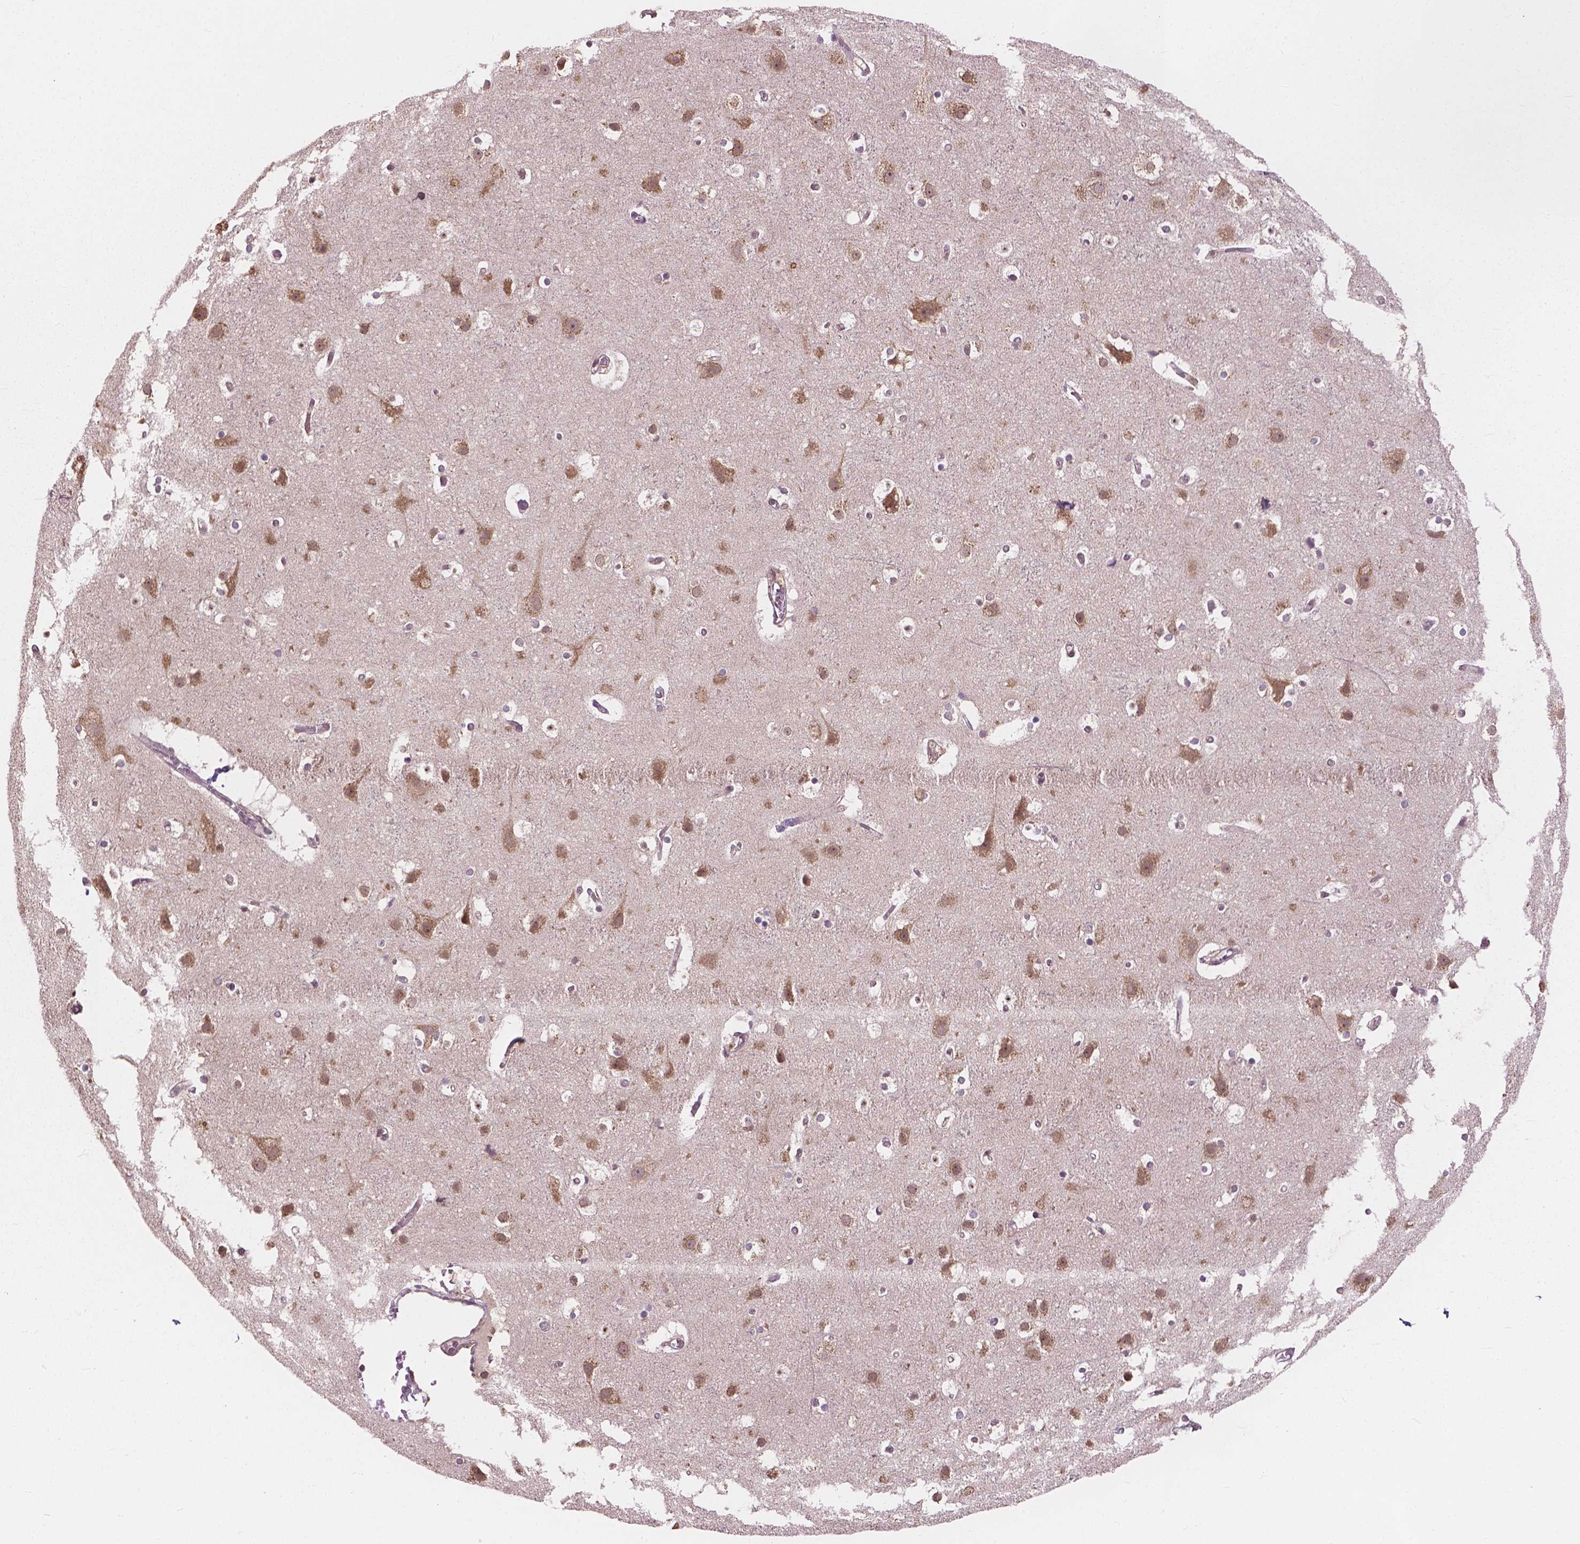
{"staining": {"intensity": "negative", "quantity": "none", "location": "none"}, "tissue": "cerebral cortex", "cell_type": "Endothelial cells", "image_type": "normal", "snomed": [{"axis": "morphology", "description": "Normal tissue, NOS"}, {"axis": "topography", "description": "Cerebral cortex"}], "caption": "This is an immunohistochemistry (IHC) micrograph of normal human cerebral cortex. There is no staining in endothelial cells.", "gene": "PPP1CB", "patient": {"sex": "female", "age": 52}}